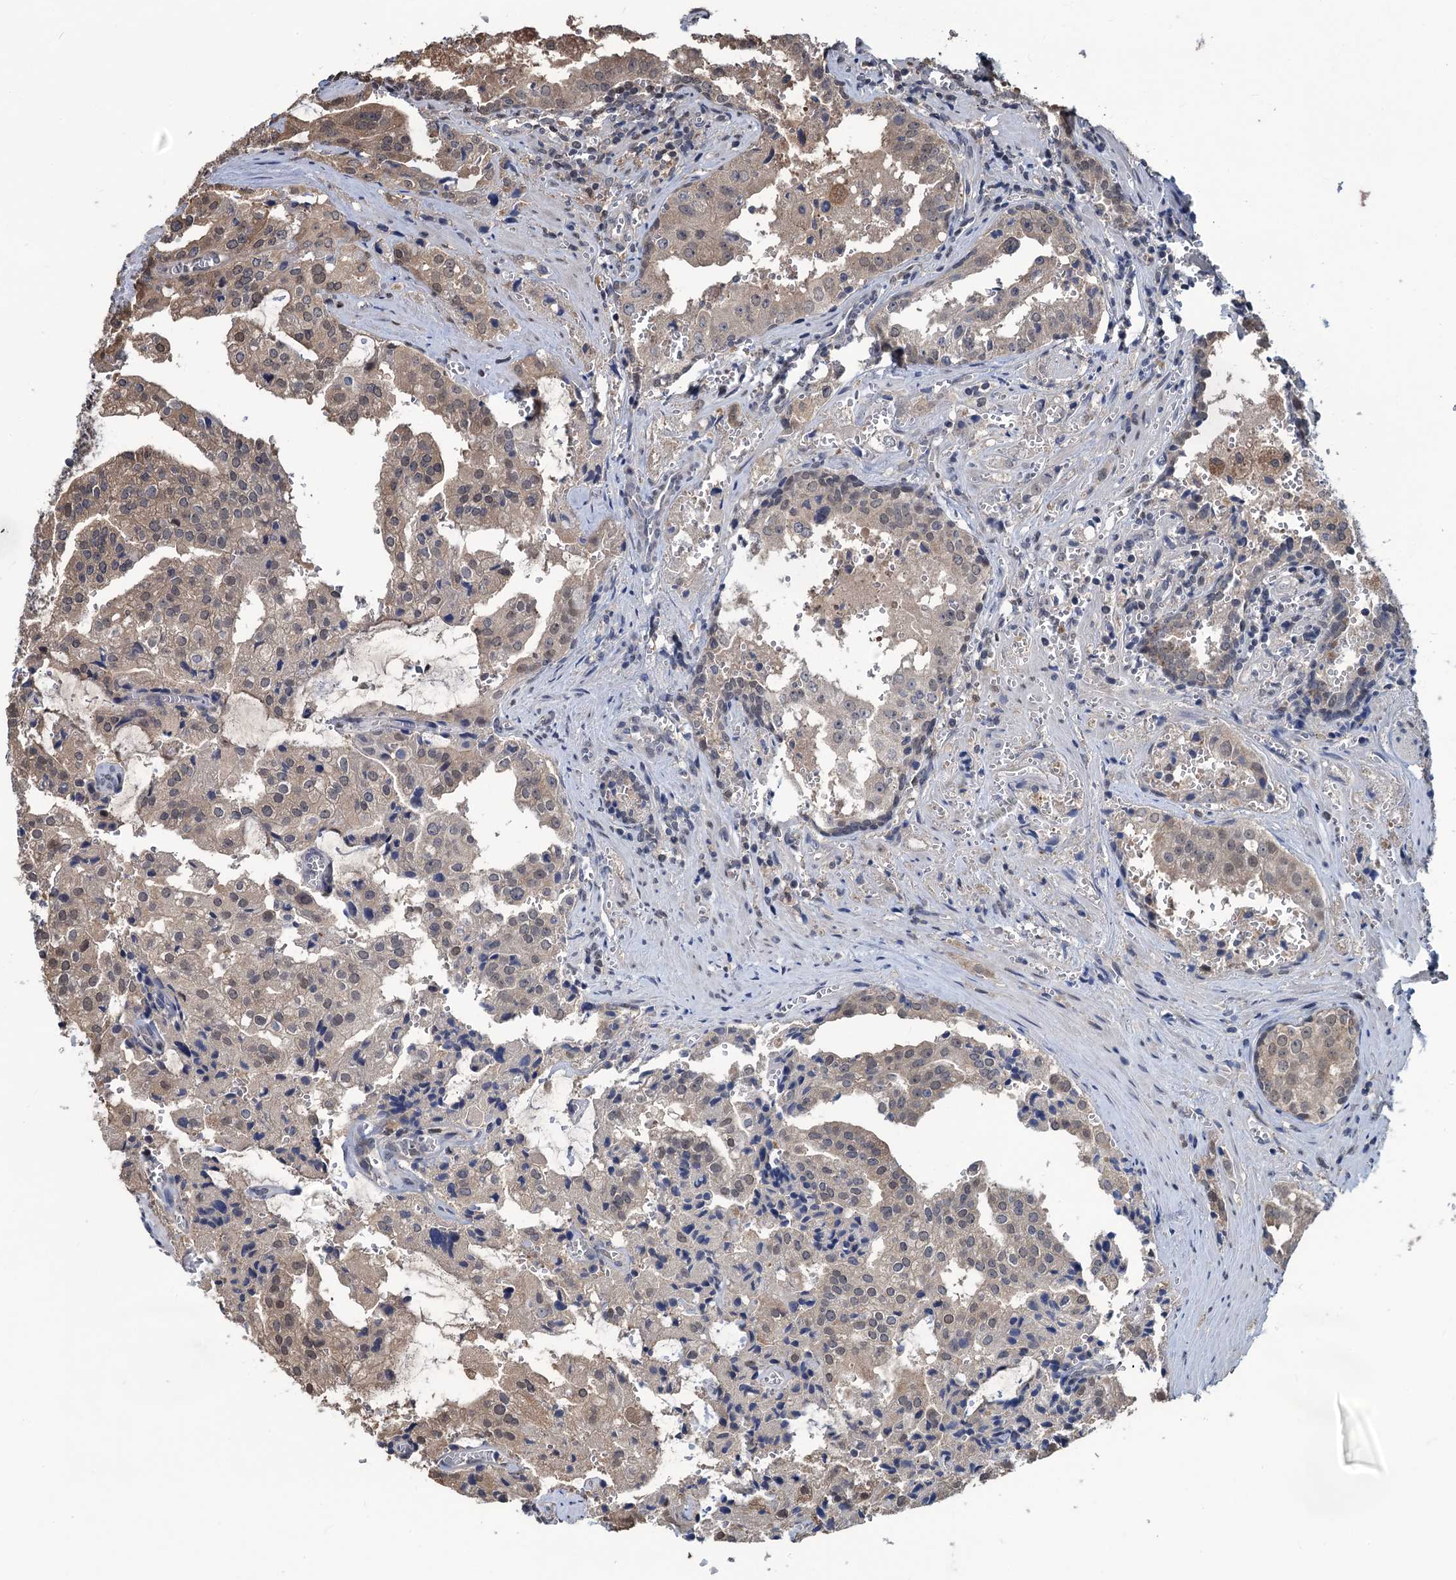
{"staining": {"intensity": "weak", "quantity": "25%-75%", "location": "cytoplasmic/membranous"}, "tissue": "prostate cancer", "cell_type": "Tumor cells", "image_type": "cancer", "snomed": [{"axis": "morphology", "description": "Adenocarcinoma, High grade"}, {"axis": "topography", "description": "Prostate"}], "caption": "Human prostate cancer (high-grade adenocarcinoma) stained with a brown dye reveals weak cytoplasmic/membranous positive staining in about 25%-75% of tumor cells.", "gene": "RTKN2", "patient": {"sex": "male", "age": 68}}